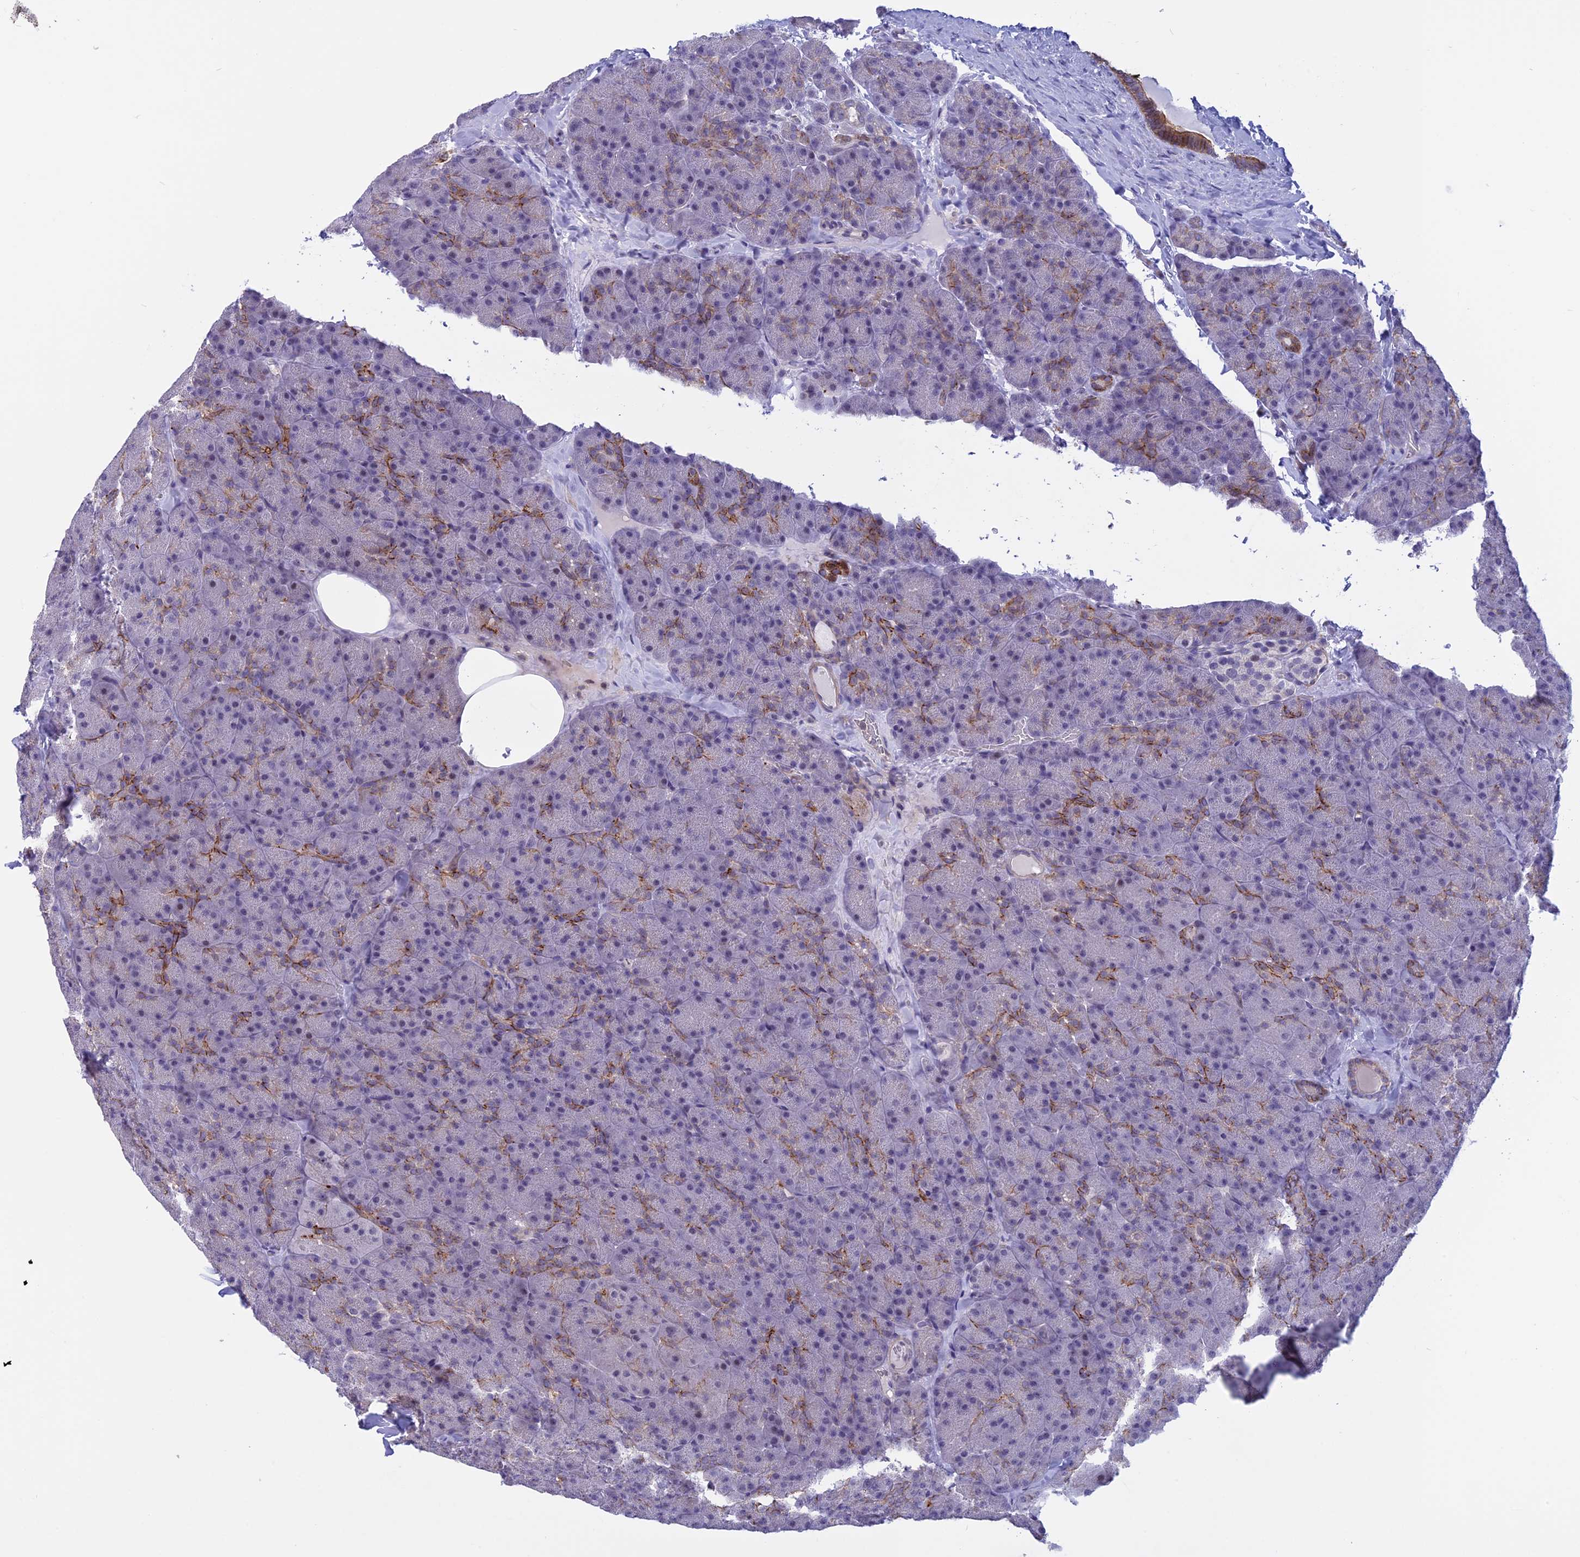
{"staining": {"intensity": "moderate", "quantity": "<25%", "location": "cytoplasmic/membranous"}, "tissue": "pancreas", "cell_type": "Exocrine glandular cells", "image_type": "normal", "snomed": [{"axis": "morphology", "description": "Normal tissue, NOS"}, {"axis": "topography", "description": "Pancreas"}], "caption": "Protein staining exhibits moderate cytoplasmic/membranous expression in approximately <25% of exocrine glandular cells in unremarkable pancreas. The staining was performed using DAB (3,3'-diaminobenzidine) to visualize the protein expression in brown, while the nuclei were stained in blue with hematoxylin (Magnification: 20x).", "gene": "CORO2A", "patient": {"sex": "male", "age": 36}}